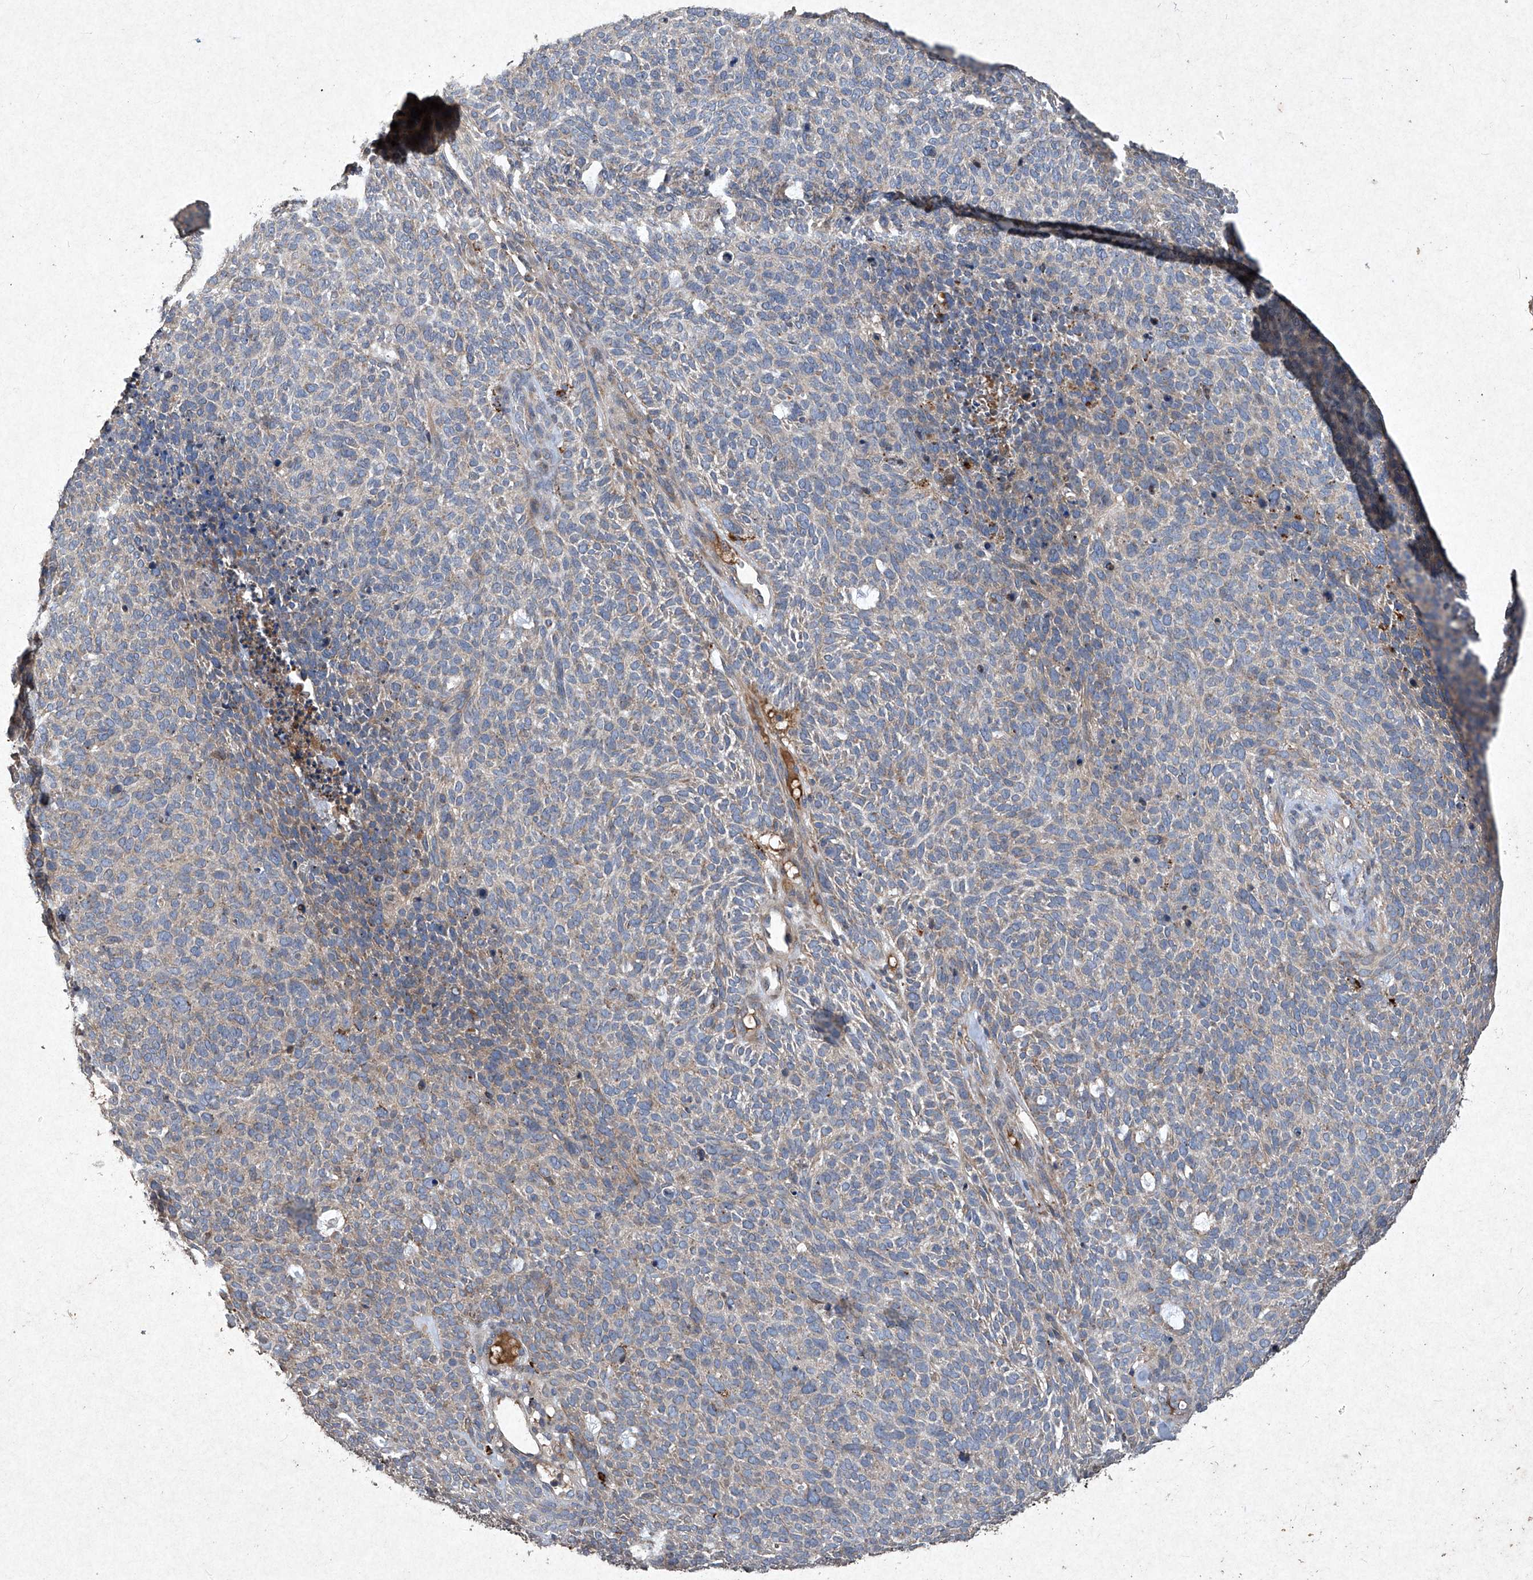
{"staining": {"intensity": "weak", "quantity": "<25%", "location": "cytoplasmic/membranous"}, "tissue": "skin cancer", "cell_type": "Tumor cells", "image_type": "cancer", "snomed": [{"axis": "morphology", "description": "Squamous cell carcinoma, NOS"}, {"axis": "topography", "description": "Skin"}], "caption": "IHC micrograph of neoplastic tissue: skin cancer (squamous cell carcinoma) stained with DAB shows no significant protein positivity in tumor cells. The staining was performed using DAB to visualize the protein expression in brown, while the nuclei were stained in blue with hematoxylin (Magnification: 20x).", "gene": "MED16", "patient": {"sex": "female", "age": 90}}